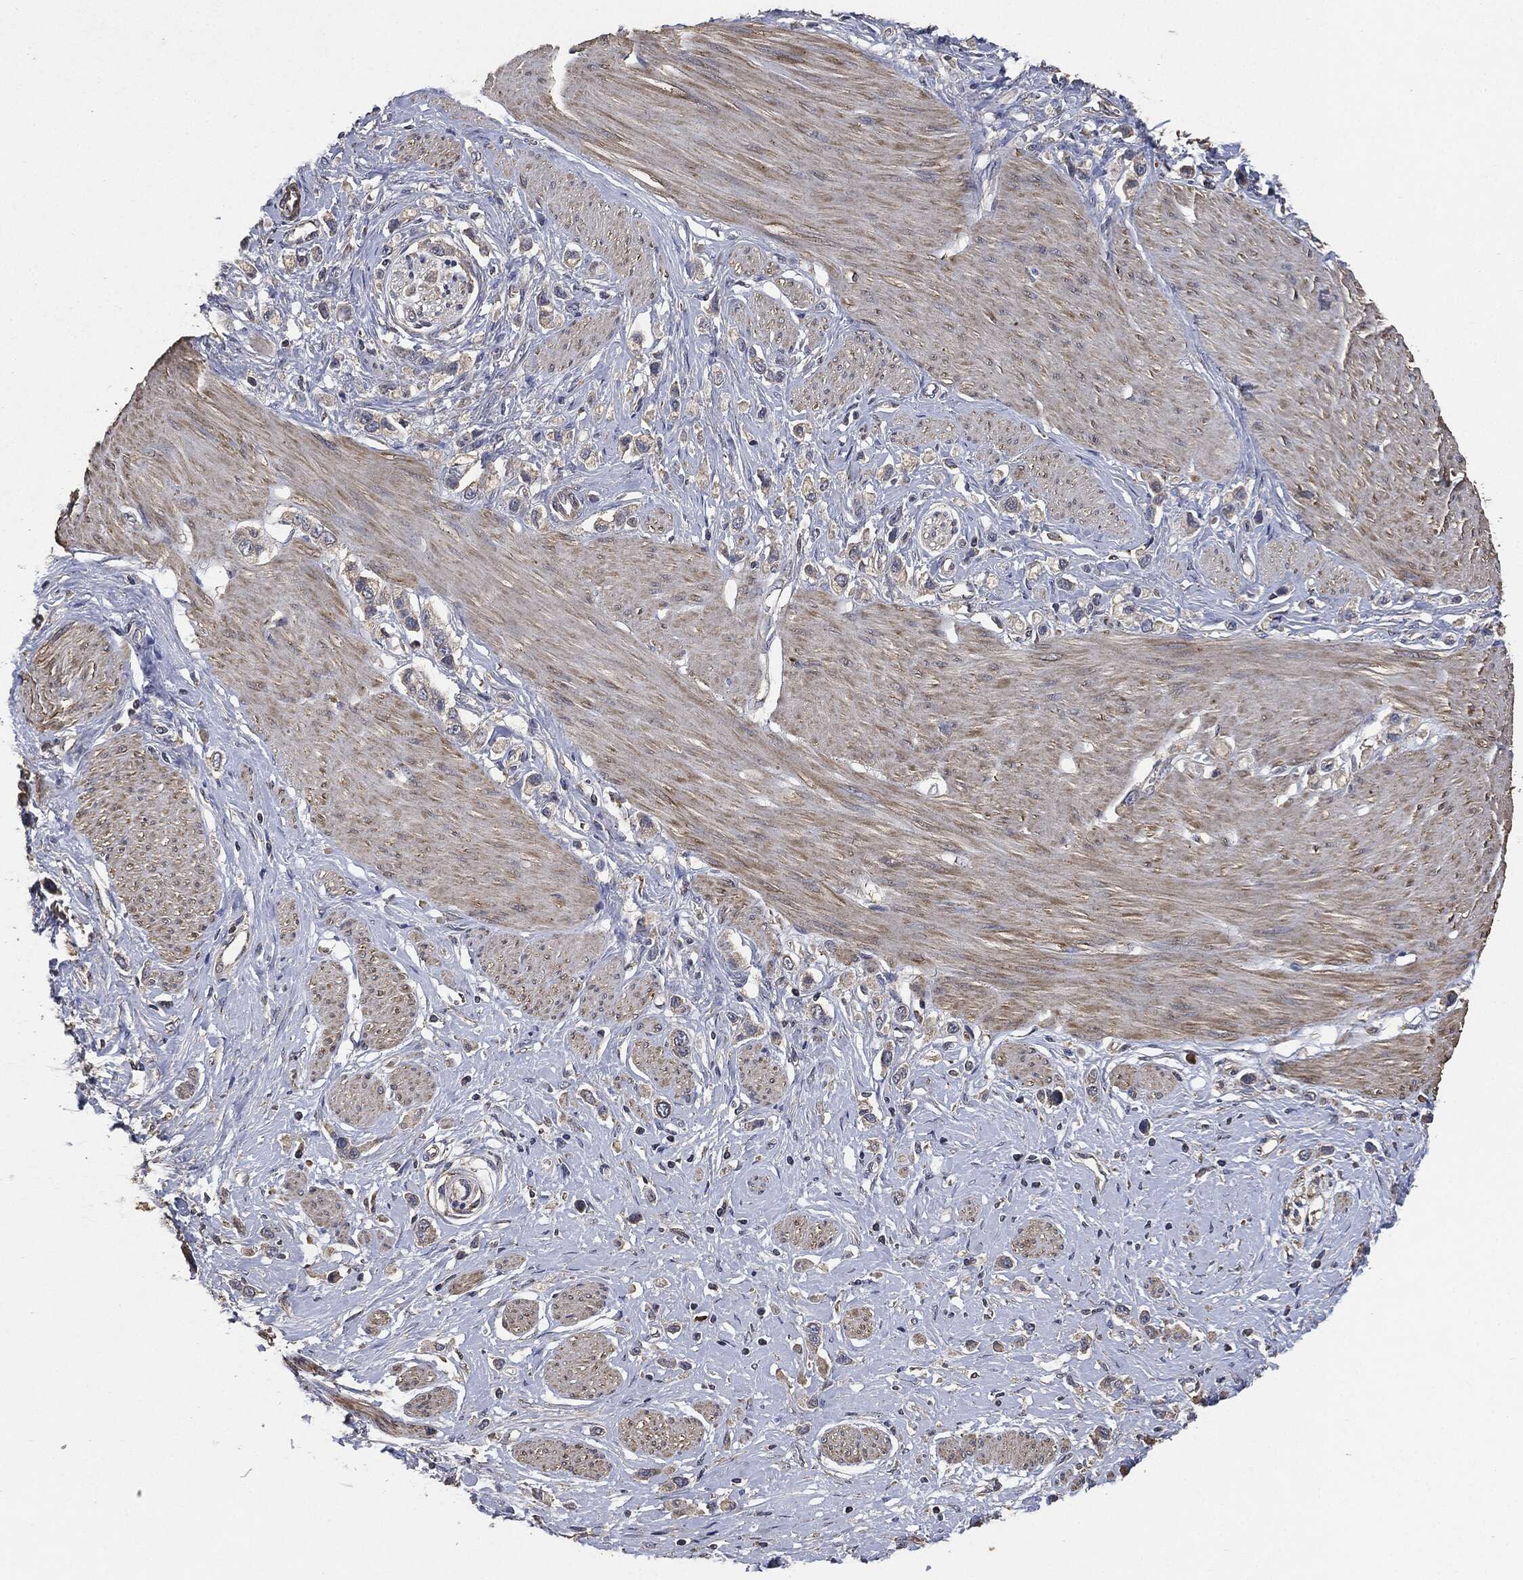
{"staining": {"intensity": "negative", "quantity": "none", "location": "none"}, "tissue": "stomach cancer", "cell_type": "Tumor cells", "image_type": "cancer", "snomed": [{"axis": "morphology", "description": "Normal tissue, NOS"}, {"axis": "morphology", "description": "Adenocarcinoma, NOS"}, {"axis": "morphology", "description": "Adenocarcinoma, High grade"}, {"axis": "topography", "description": "Stomach, upper"}, {"axis": "topography", "description": "Stomach"}], "caption": "This photomicrograph is of high-grade adenocarcinoma (stomach) stained with immunohistochemistry (IHC) to label a protein in brown with the nuclei are counter-stained blue. There is no positivity in tumor cells.", "gene": "STK3", "patient": {"sex": "female", "age": 65}}